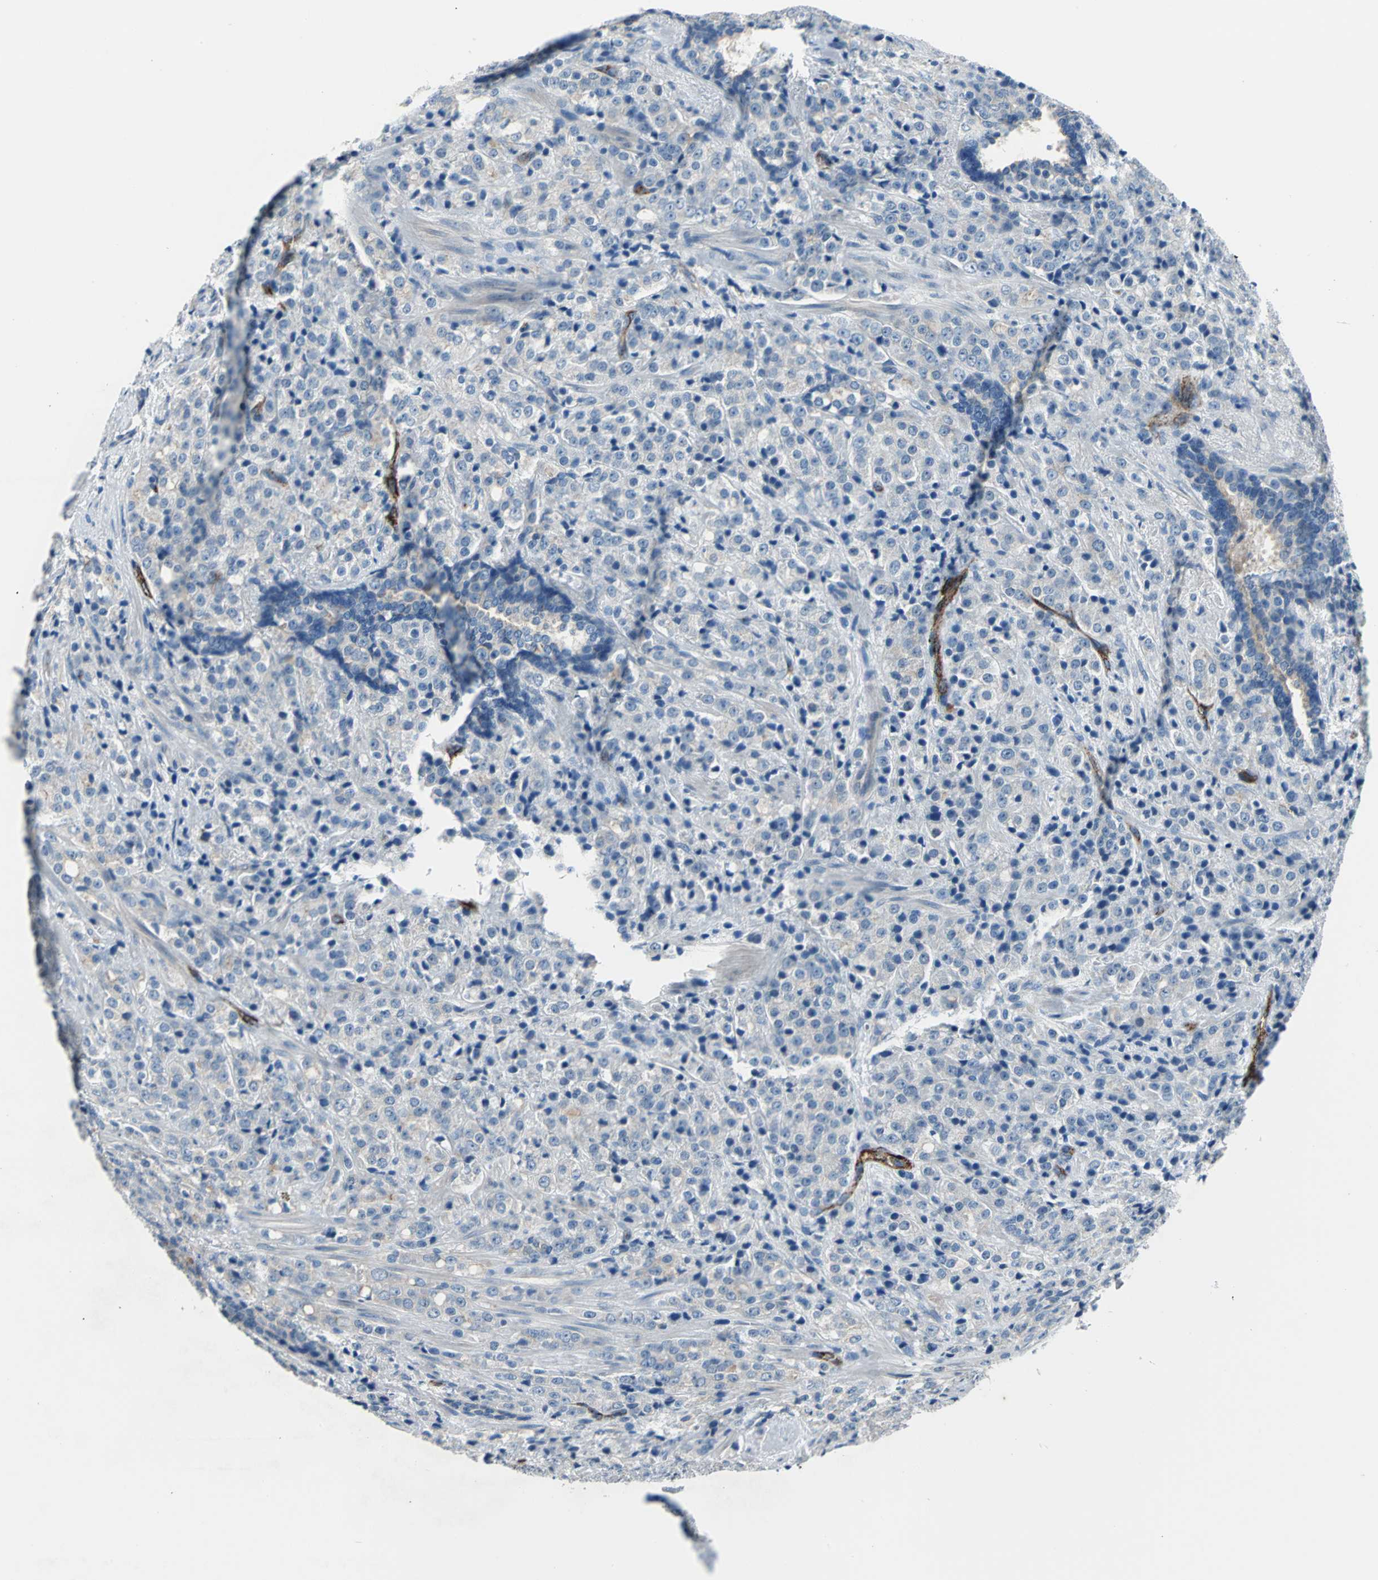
{"staining": {"intensity": "negative", "quantity": "none", "location": "none"}, "tissue": "prostate cancer", "cell_type": "Tumor cells", "image_type": "cancer", "snomed": [{"axis": "morphology", "description": "Adenocarcinoma, Medium grade"}, {"axis": "topography", "description": "Prostate"}], "caption": "This is a photomicrograph of IHC staining of prostate medium-grade adenocarcinoma, which shows no expression in tumor cells.", "gene": "SELP", "patient": {"sex": "male", "age": 70}}